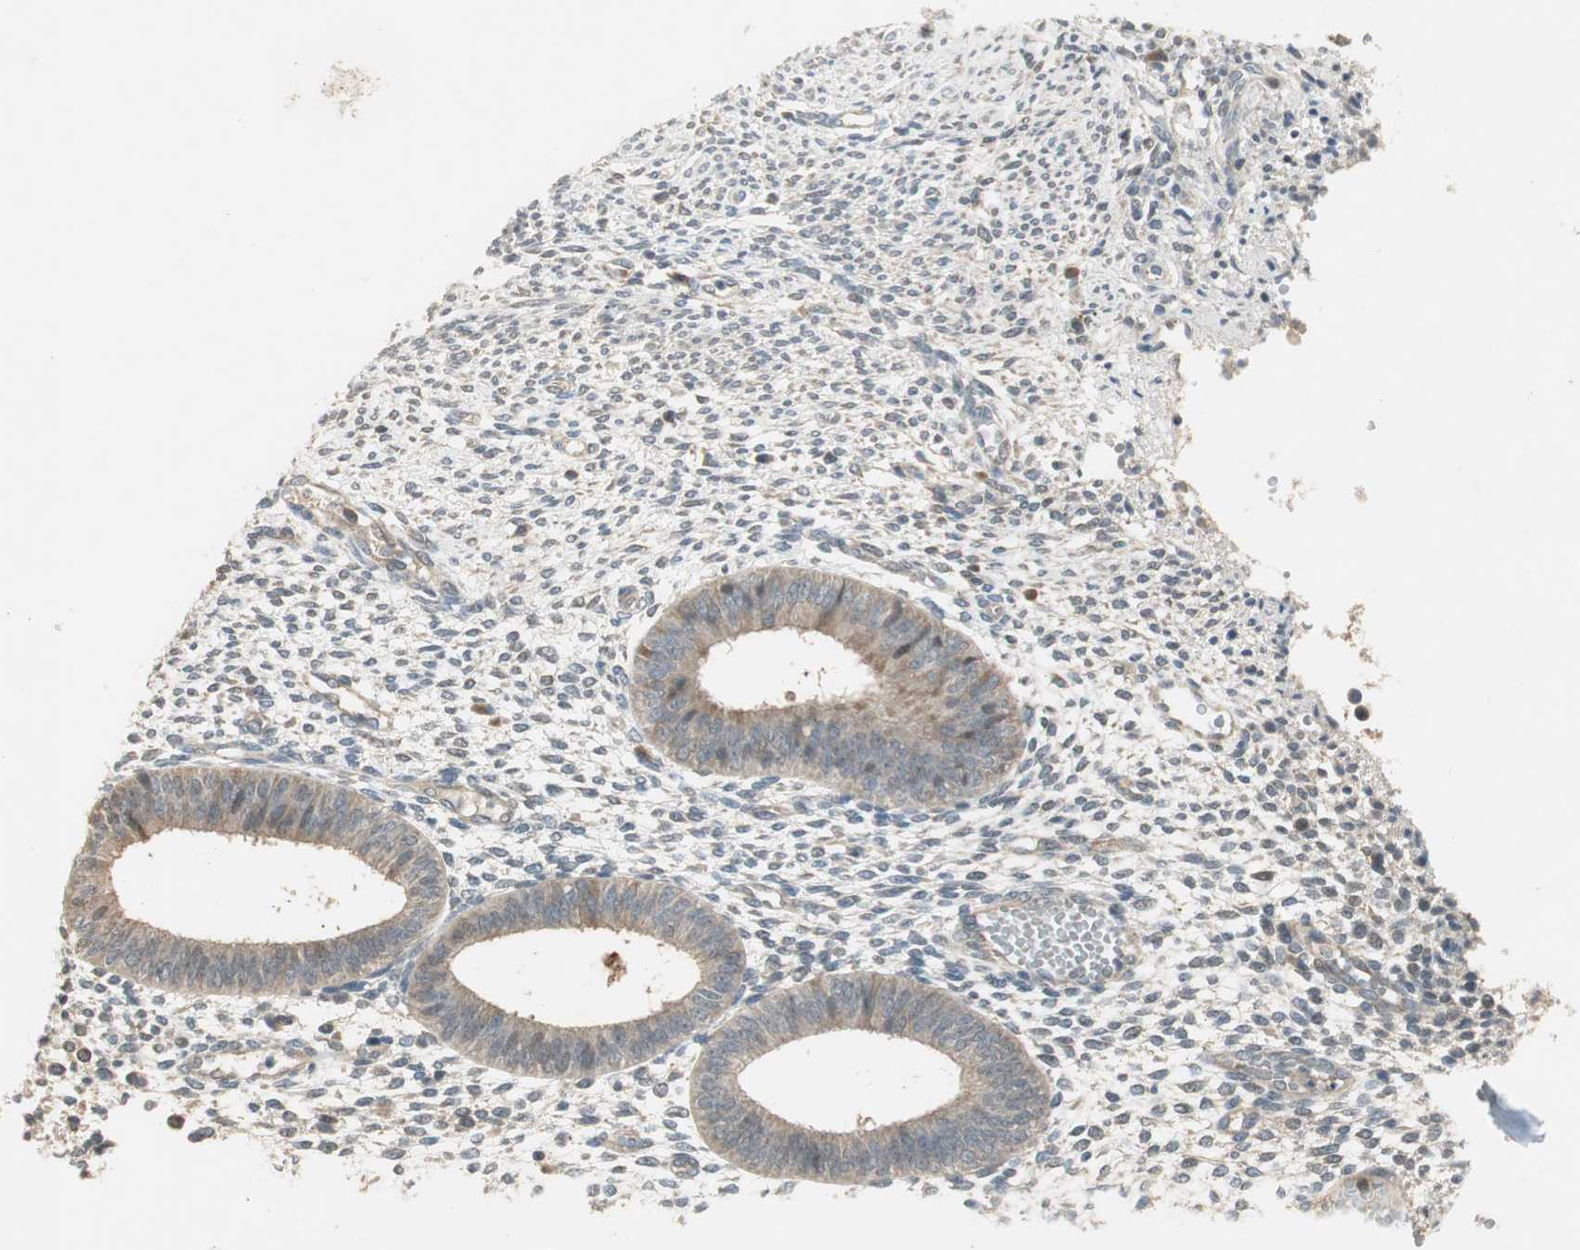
{"staining": {"intensity": "negative", "quantity": "none", "location": "none"}, "tissue": "endometrium", "cell_type": "Cells in endometrial stroma", "image_type": "normal", "snomed": [{"axis": "morphology", "description": "Normal tissue, NOS"}, {"axis": "topography", "description": "Endometrium"}], "caption": "The histopathology image exhibits no significant staining in cells in endometrial stroma of endometrium.", "gene": "USP2", "patient": {"sex": "female", "age": 35}}